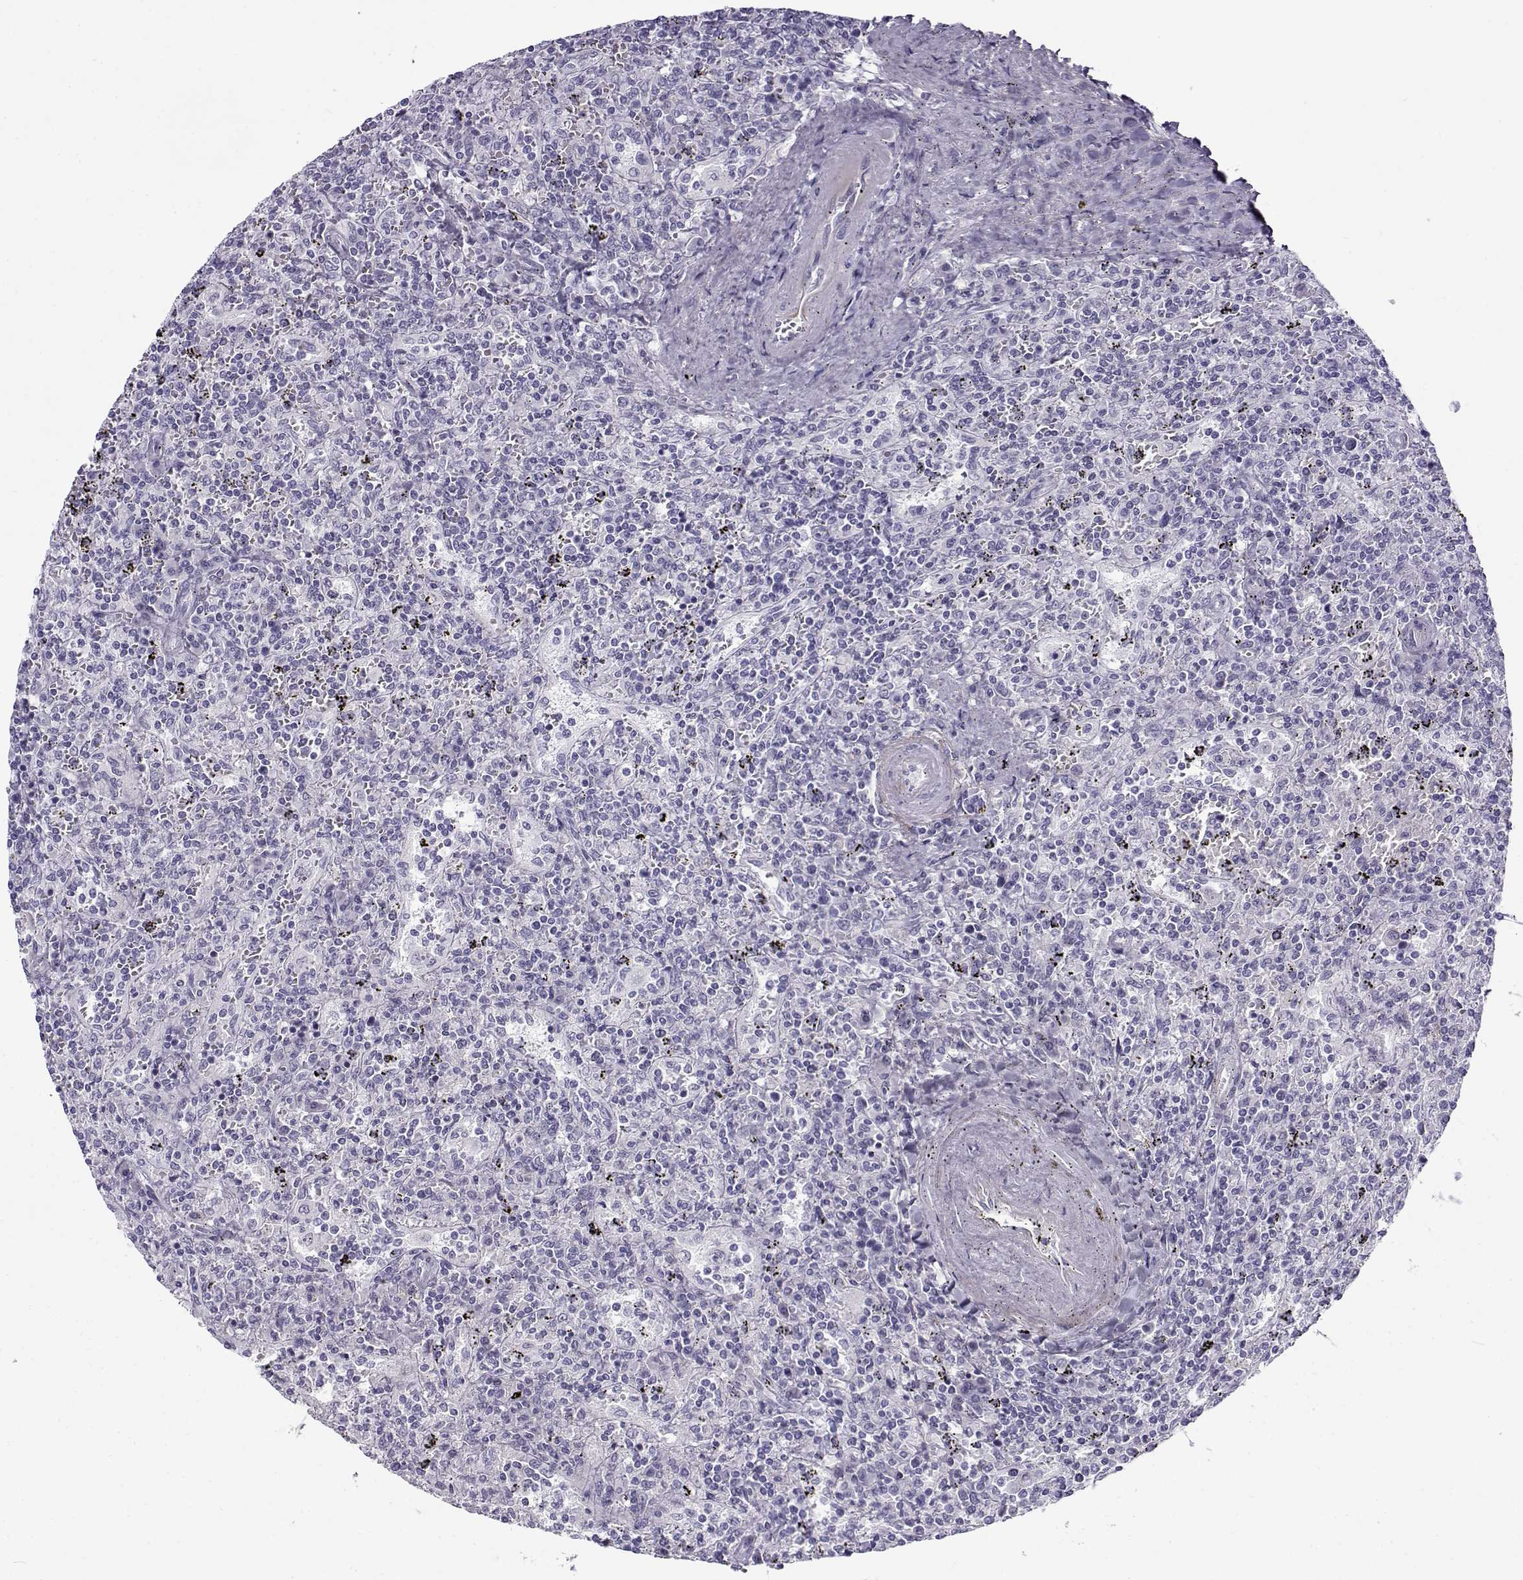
{"staining": {"intensity": "negative", "quantity": "none", "location": "none"}, "tissue": "lymphoma", "cell_type": "Tumor cells", "image_type": "cancer", "snomed": [{"axis": "morphology", "description": "Malignant lymphoma, non-Hodgkin's type, Low grade"}, {"axis": "topography", "description": "Spleen"}], "caption": "The immunohistochemistry (IHC) image has no significant expression in tumor cells of lymphoma tissue.", "gene": "GTSF1L", "patient": {"sex": "male", "age": 62}}